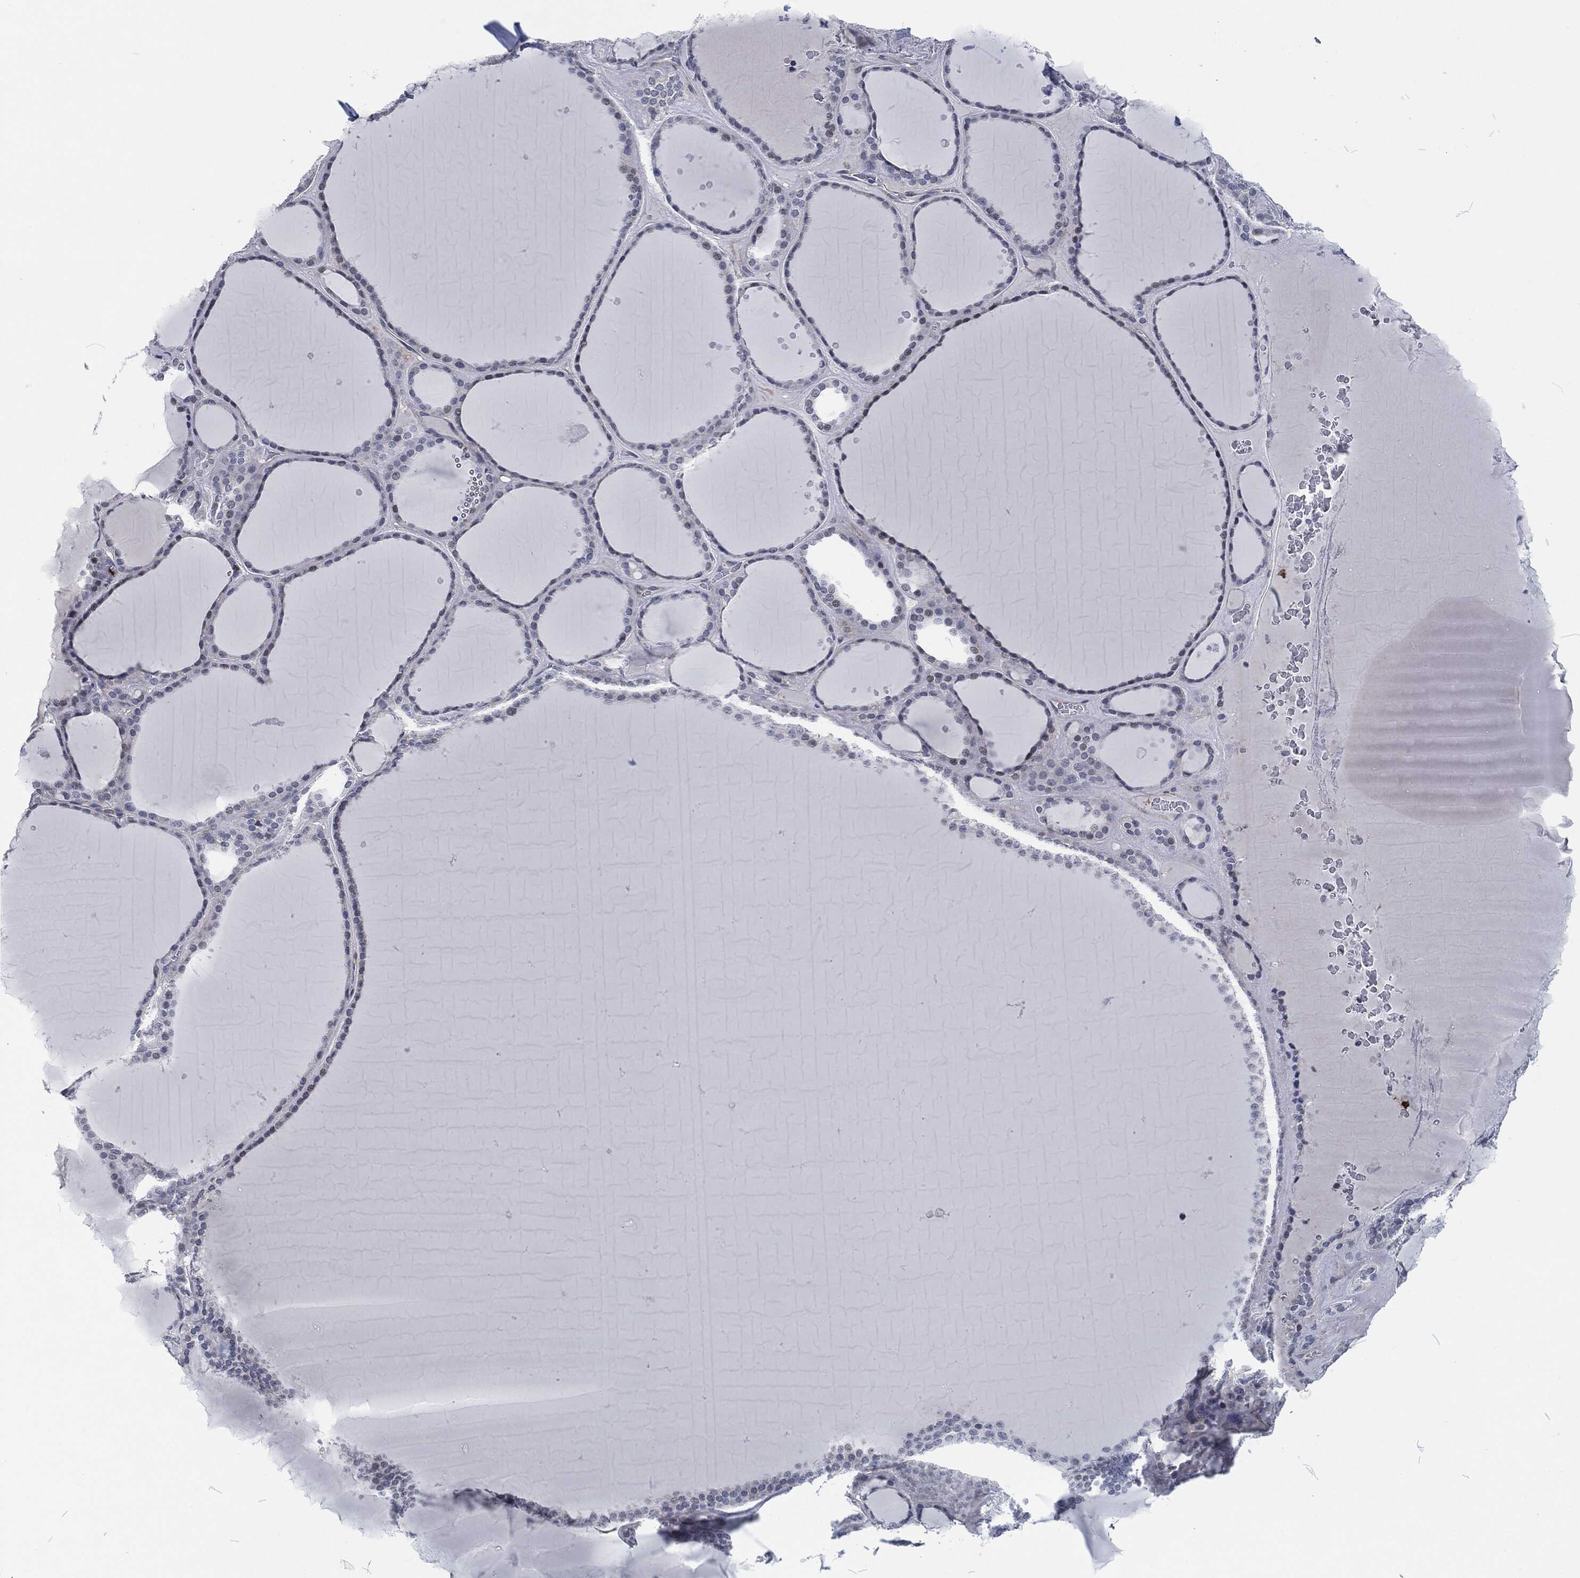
{"staining": {"intensity": "negative", "quantity": "none", "location": "none"}, "tissue": "thyroid gland", "cell_type": "Glandular cells", "image_type": "normal", "snomed": [{"axis": "morphology", "description": "Normal tissue, NOS"}, {"axis": "topography", "description": "Thyroid gland"}], "caption": "The histopathology image shows no significant positivity in glandular cells of thyroid gland.", "gene": "MPO", "patient": {"sex": "male", "age": 63}}